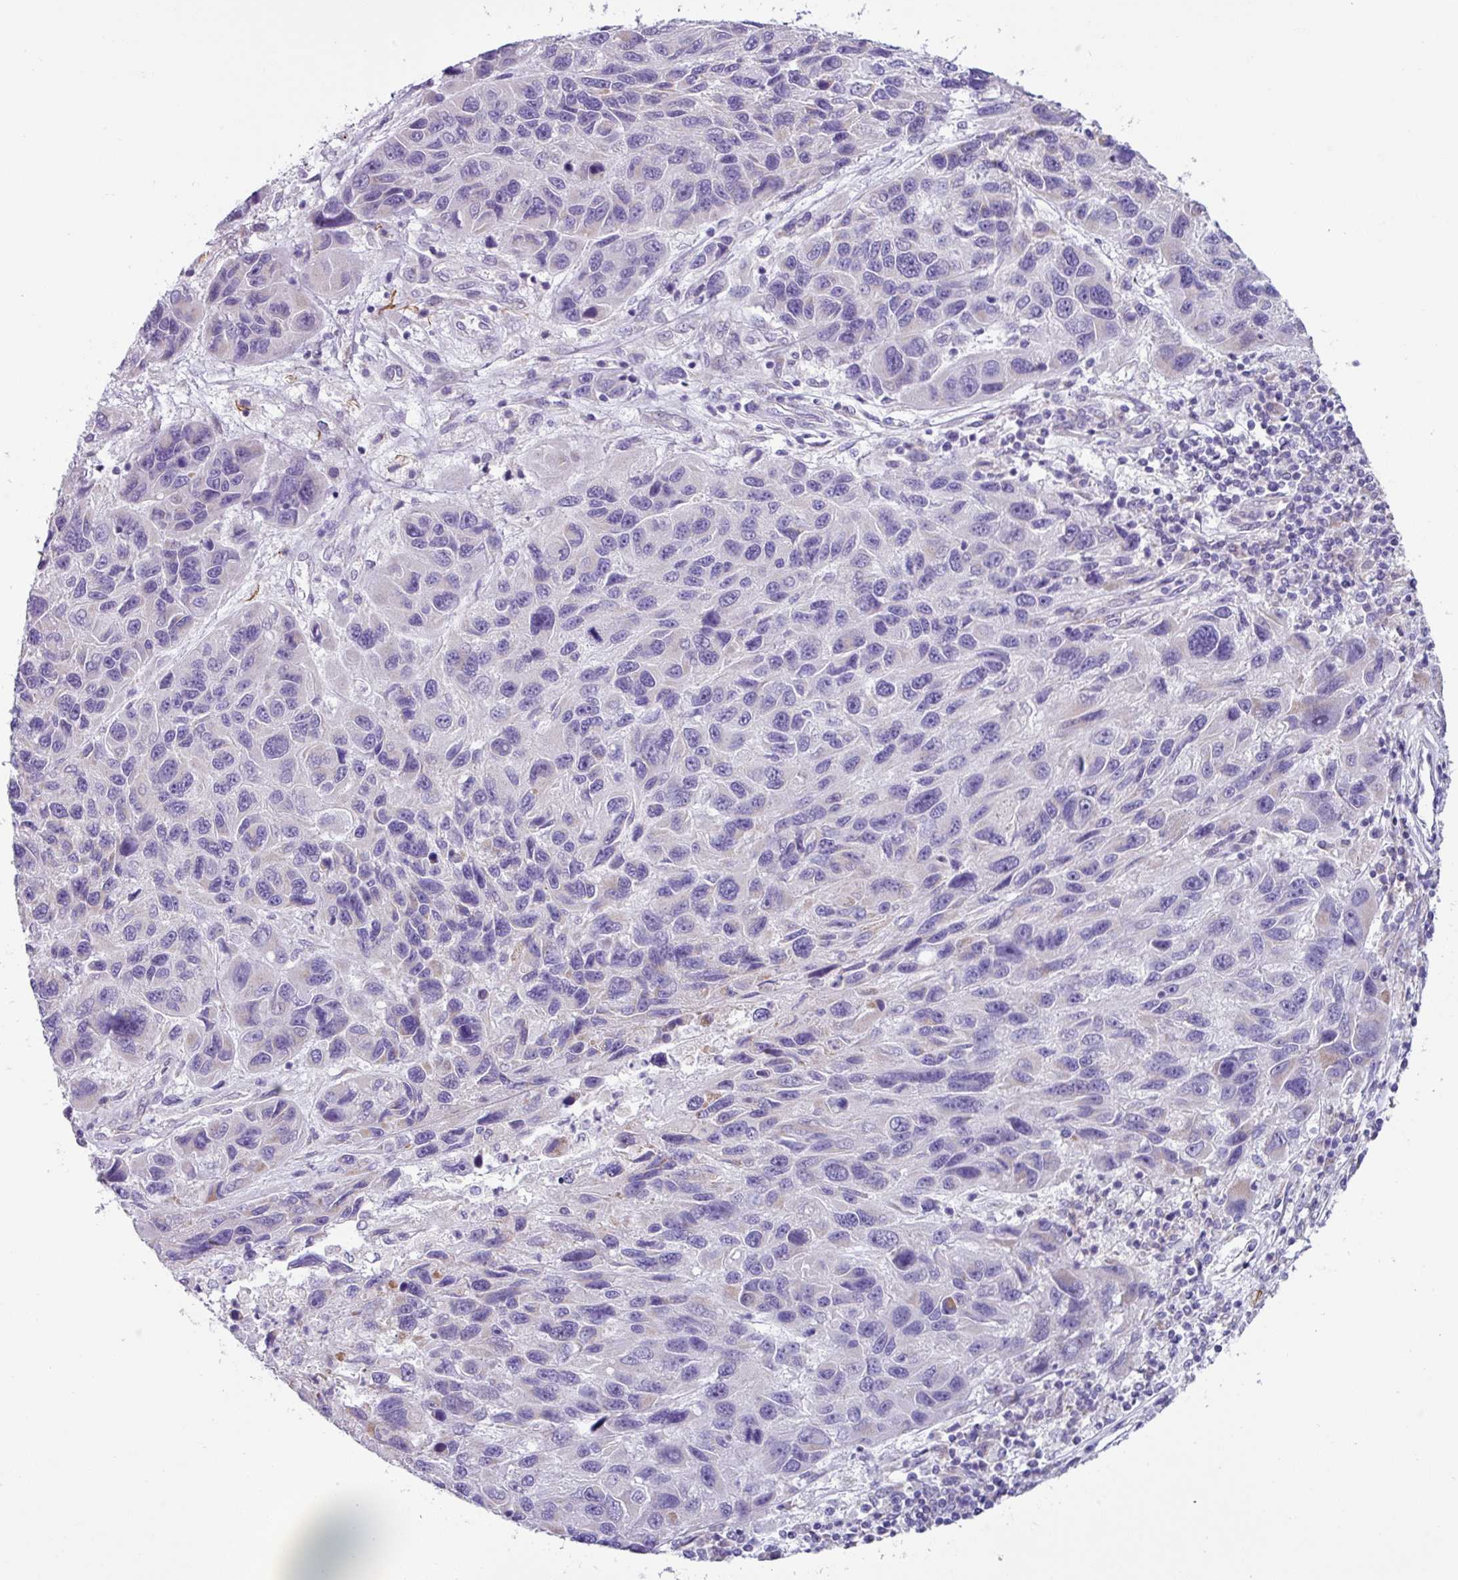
{"staining": {"intensity": "negative", "quantity": "none", "location": "none"}, "tissue": "melanoma", "cell_type": "Tumor cells", "image_type": "cancer", "snomed": [{"axis": "morphology", "description": "Malignant melanoma, NOS"}, {"axis": "topography", "description": "Skin"}], "caption": "High magnification brightfield microscopy of melanoma stained with DAB (brown) and counterstained with hematoxylin (blue): tumor cells show no significant expression.", "gene": "RGS16", "patient": {"sex": "male", "age": 53}}